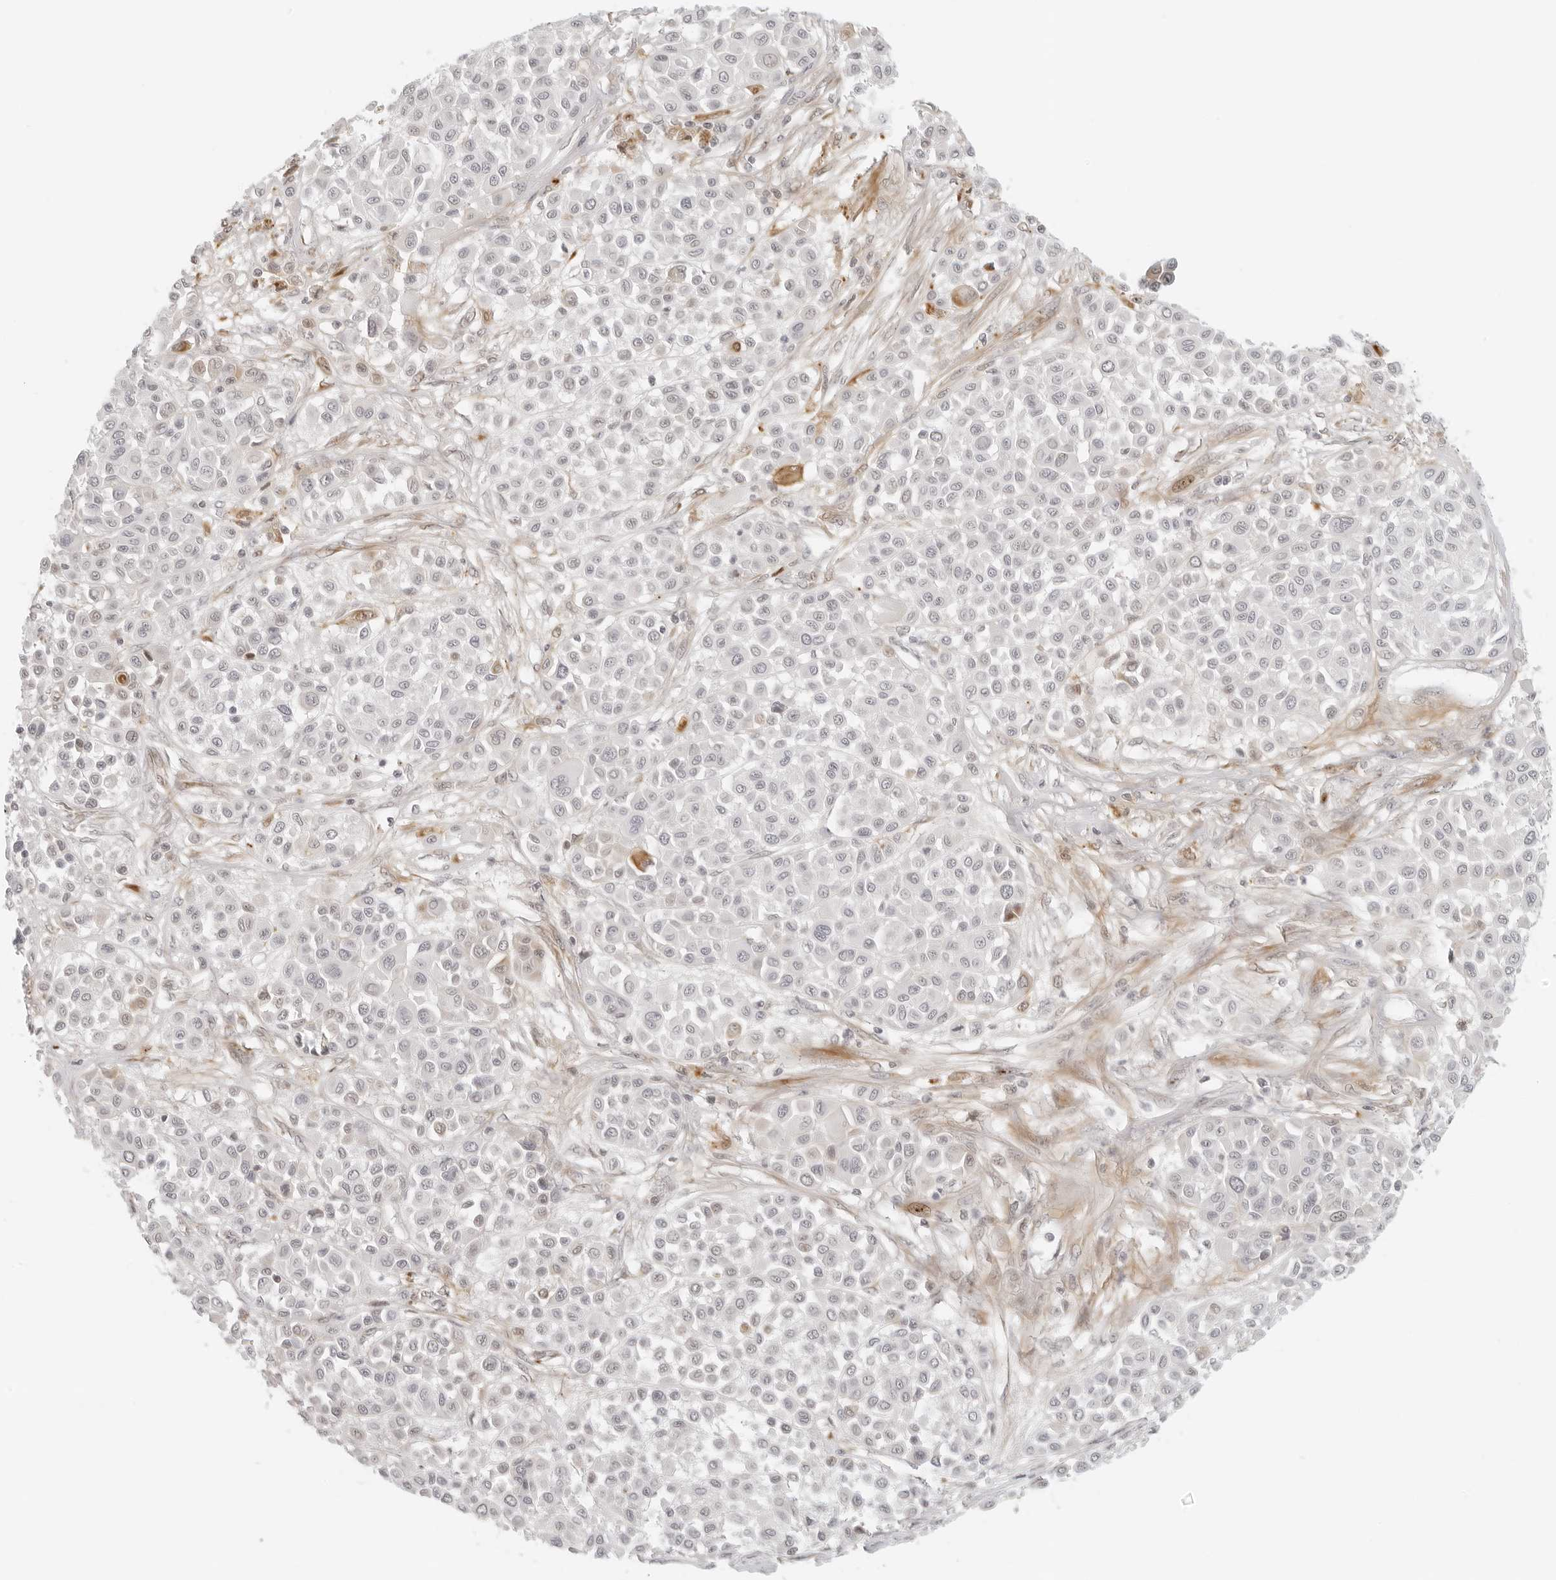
{"staining": {"intensity": "negative", "quantity": "none", "location": "none"}, "tissue": "melanoma", "cell_type": "Tumor cells", "image_type": "cancer", "snomed": [{"axis": "morphology", "description": "Malignant melanoma, Metastatic site"}, {"axis": "topography", "description": "Soft tissue"}], "caption": "Immunohistochemical staining of human malignant melanoma (metastatic site) displays no significant positivity in tumor cells.", "gene": "ZNF678", "patient": {"sex": "male", "age": 41}}